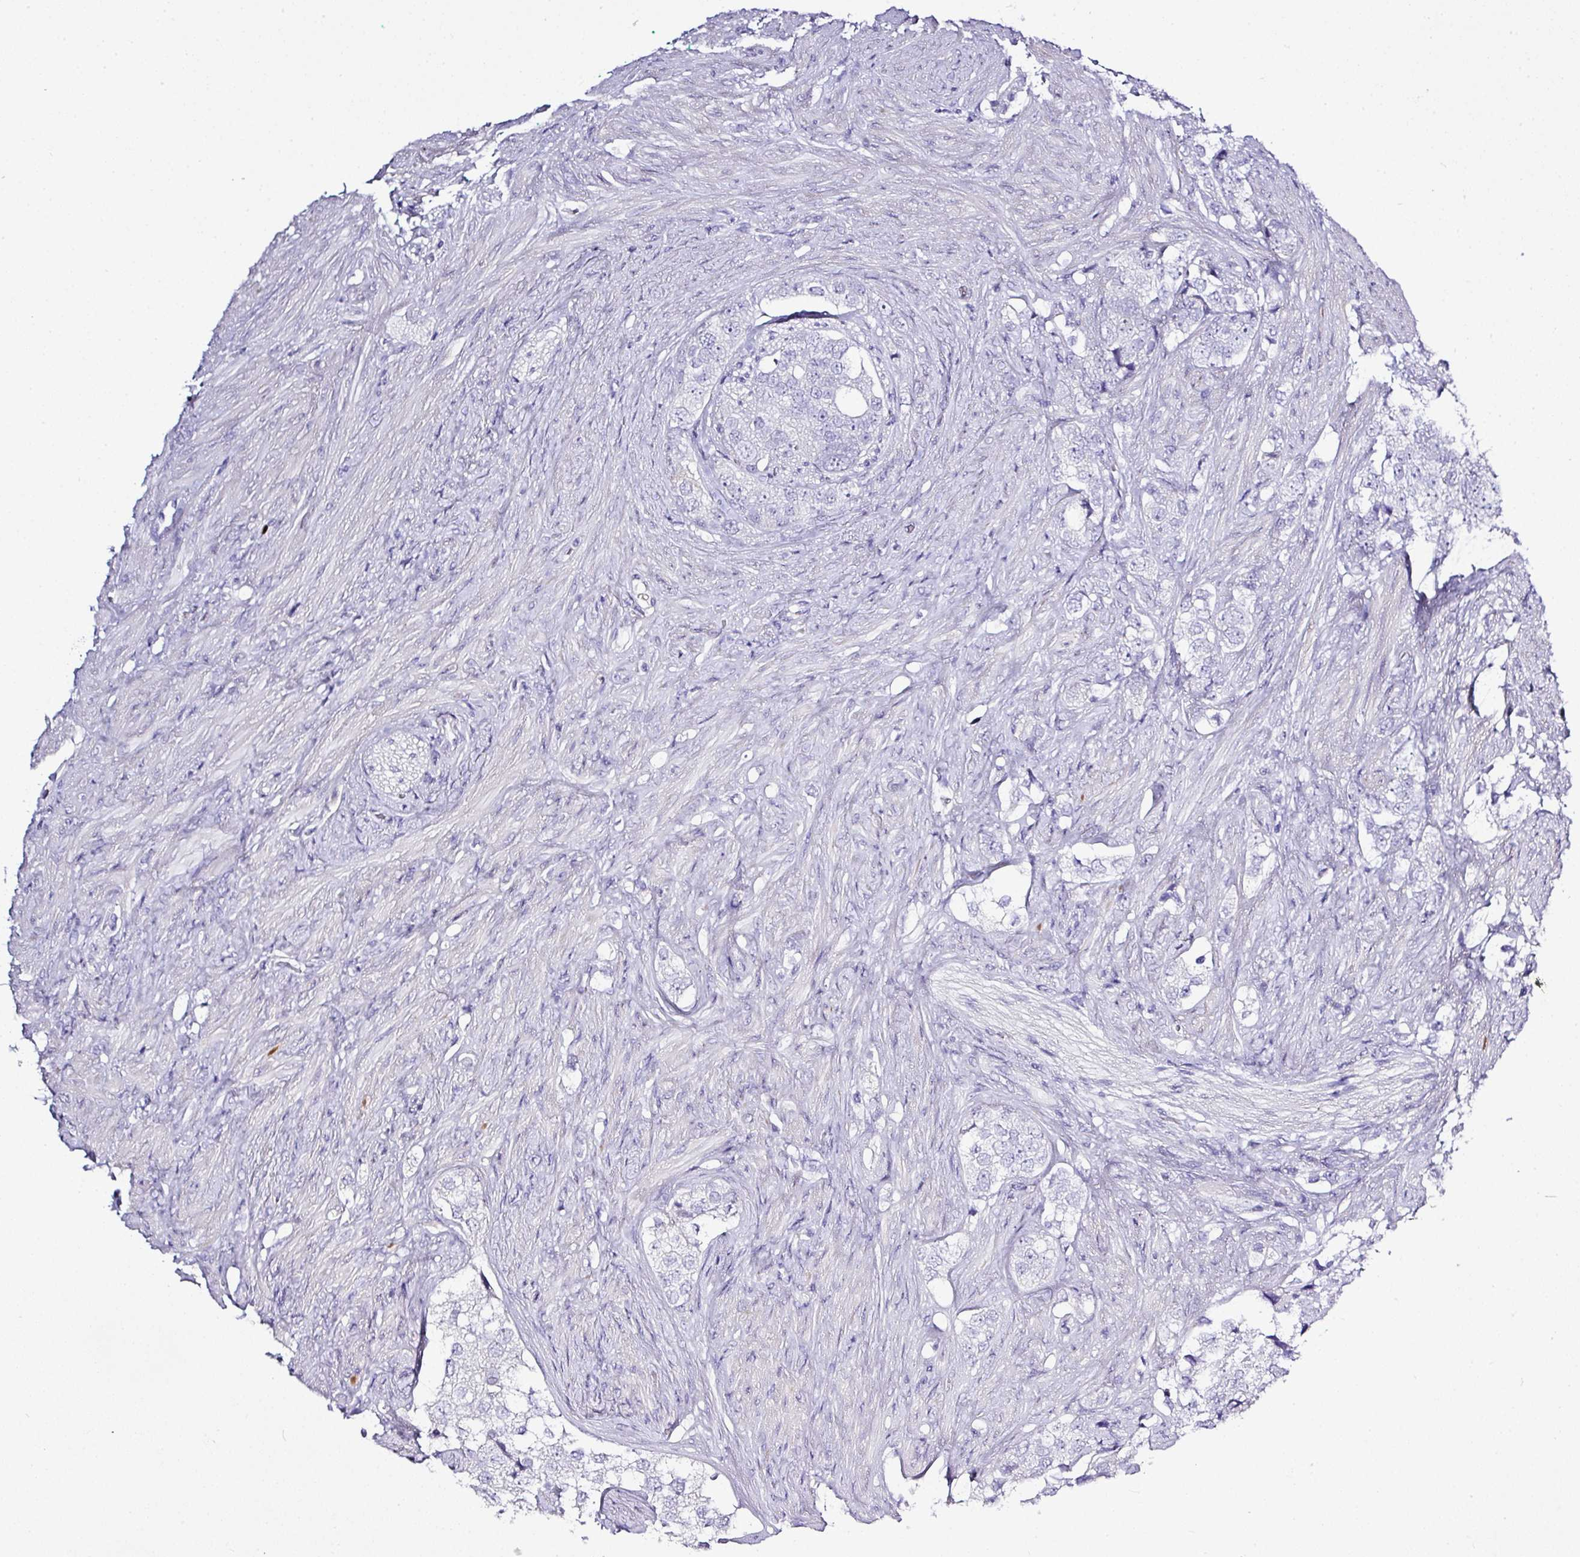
{"staining": {"intensity": "negative", "quantity": "none", "location": "none"}, "tissue": "prostate cancer", "cell_type": "Tumor cells", "image_type": "cancer", "snomed": [{"axis": "morphology", "description": "Adenocarcinoma, High grade"}, {"axis": "topography", "description": "Prostate"}], "caption": "Tumor cells show no significant positivity in adenocarcinoma (high-grade) (prostate).", "gene": "BCL11A", "patient": {"sex": "male", "age": 49}}